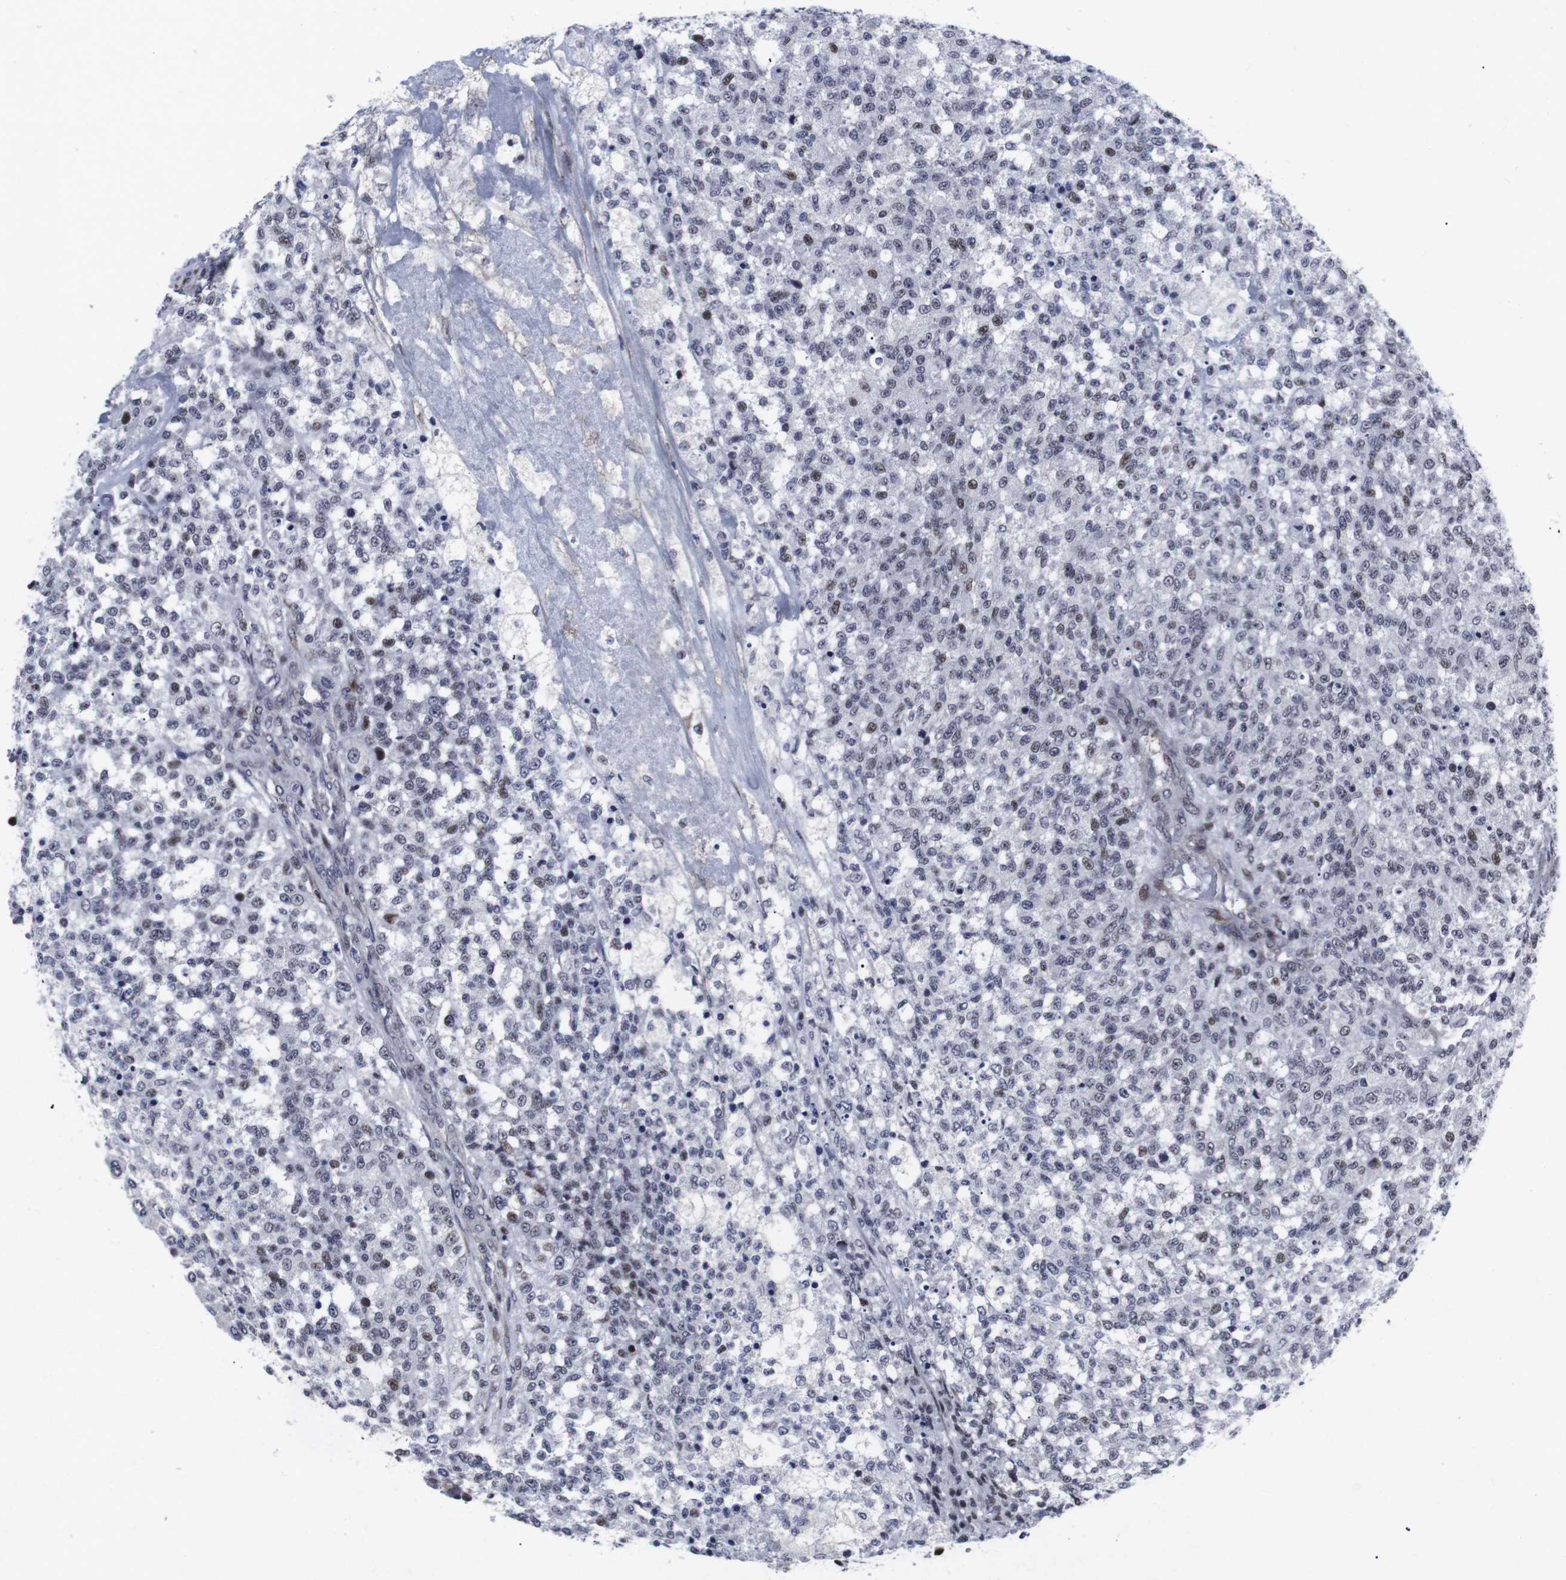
{"staining": {"intensity": "moderate", "quantity": "<25%", "location": "nuclear"}, "tissue": "testis cancer", "cell_type": "Tumor cells", "image_type": "cancer", "snomed": [{"axis": "morphology", "description": "Seminoma, NOS"}, {"axis": "topography", "description": "Testis"}], "caption": "Immunohistochemistry (IHC) staining of testis seminoma, which demonstrates low levels of moderate nuclear positivity in about <25% of tumor cells indicating moderate nuclear protein positivity. The staining was performed using DAB (3,3'-diaminobenzidine) (brown) for protein detection and nuclei were counterstained in hematoxylin (blue).", "gene": "MLH1", "patient": {"sex": "male", "age": 59}}